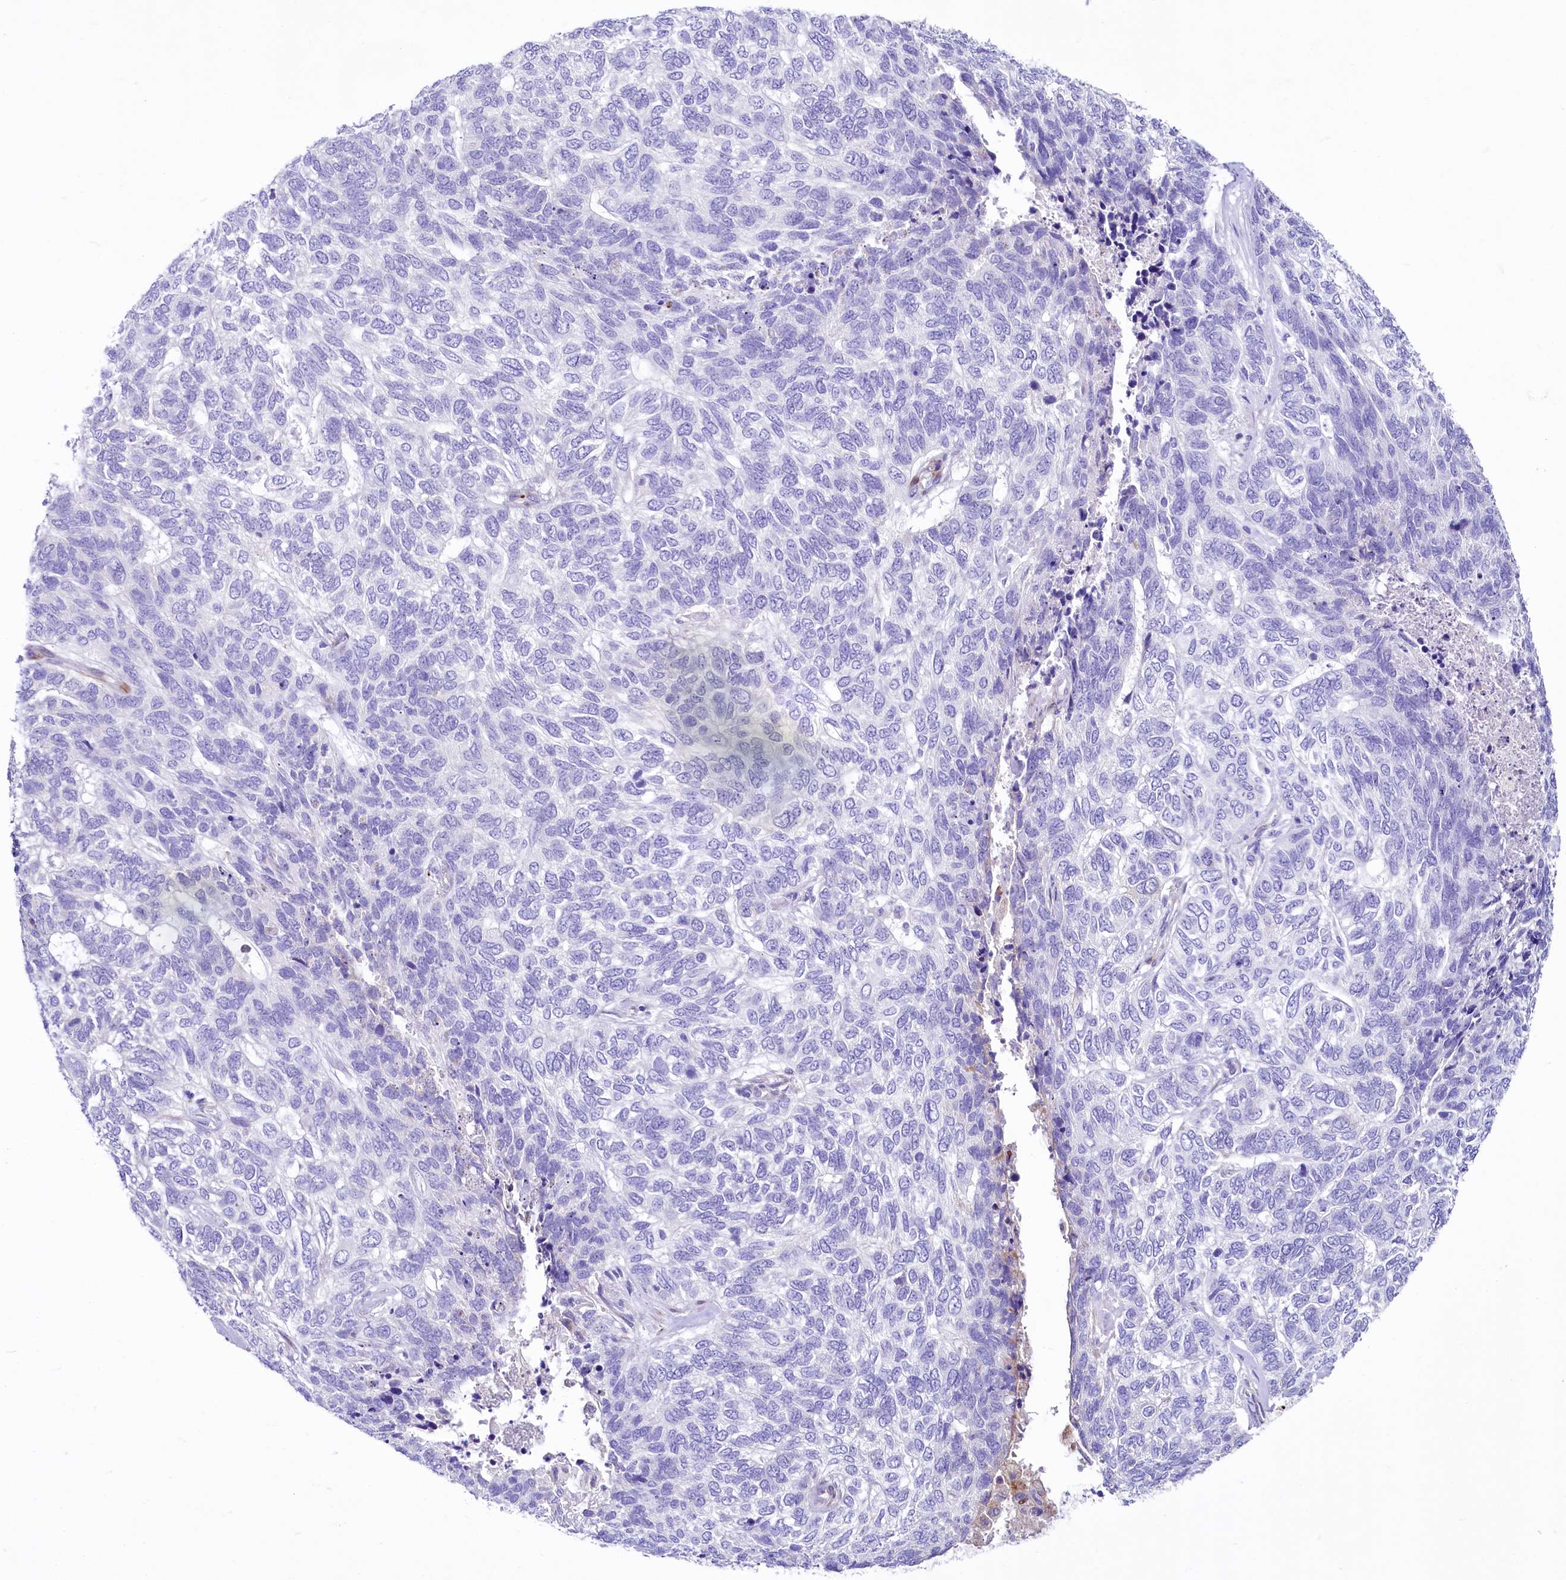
{"staining": {"intensity": "negative", "quantity": "none", "location": "none"}, "tissue": "skin cancer", "cell_type": "Tumor cells", "image_type": "cancer", "snomed": [{"axis": "morphology", "description": "Basal cell carcinoma"}, {"axis": "topography", "description": "Skin"}], "caption": "DAB immunohistochemical staining of skin cancer (basal cell carcinoma) exhibits no significant positivity in tumor cells.", "gene": "SH3TC2", "patient": {"sex": "female", "age": 65}}